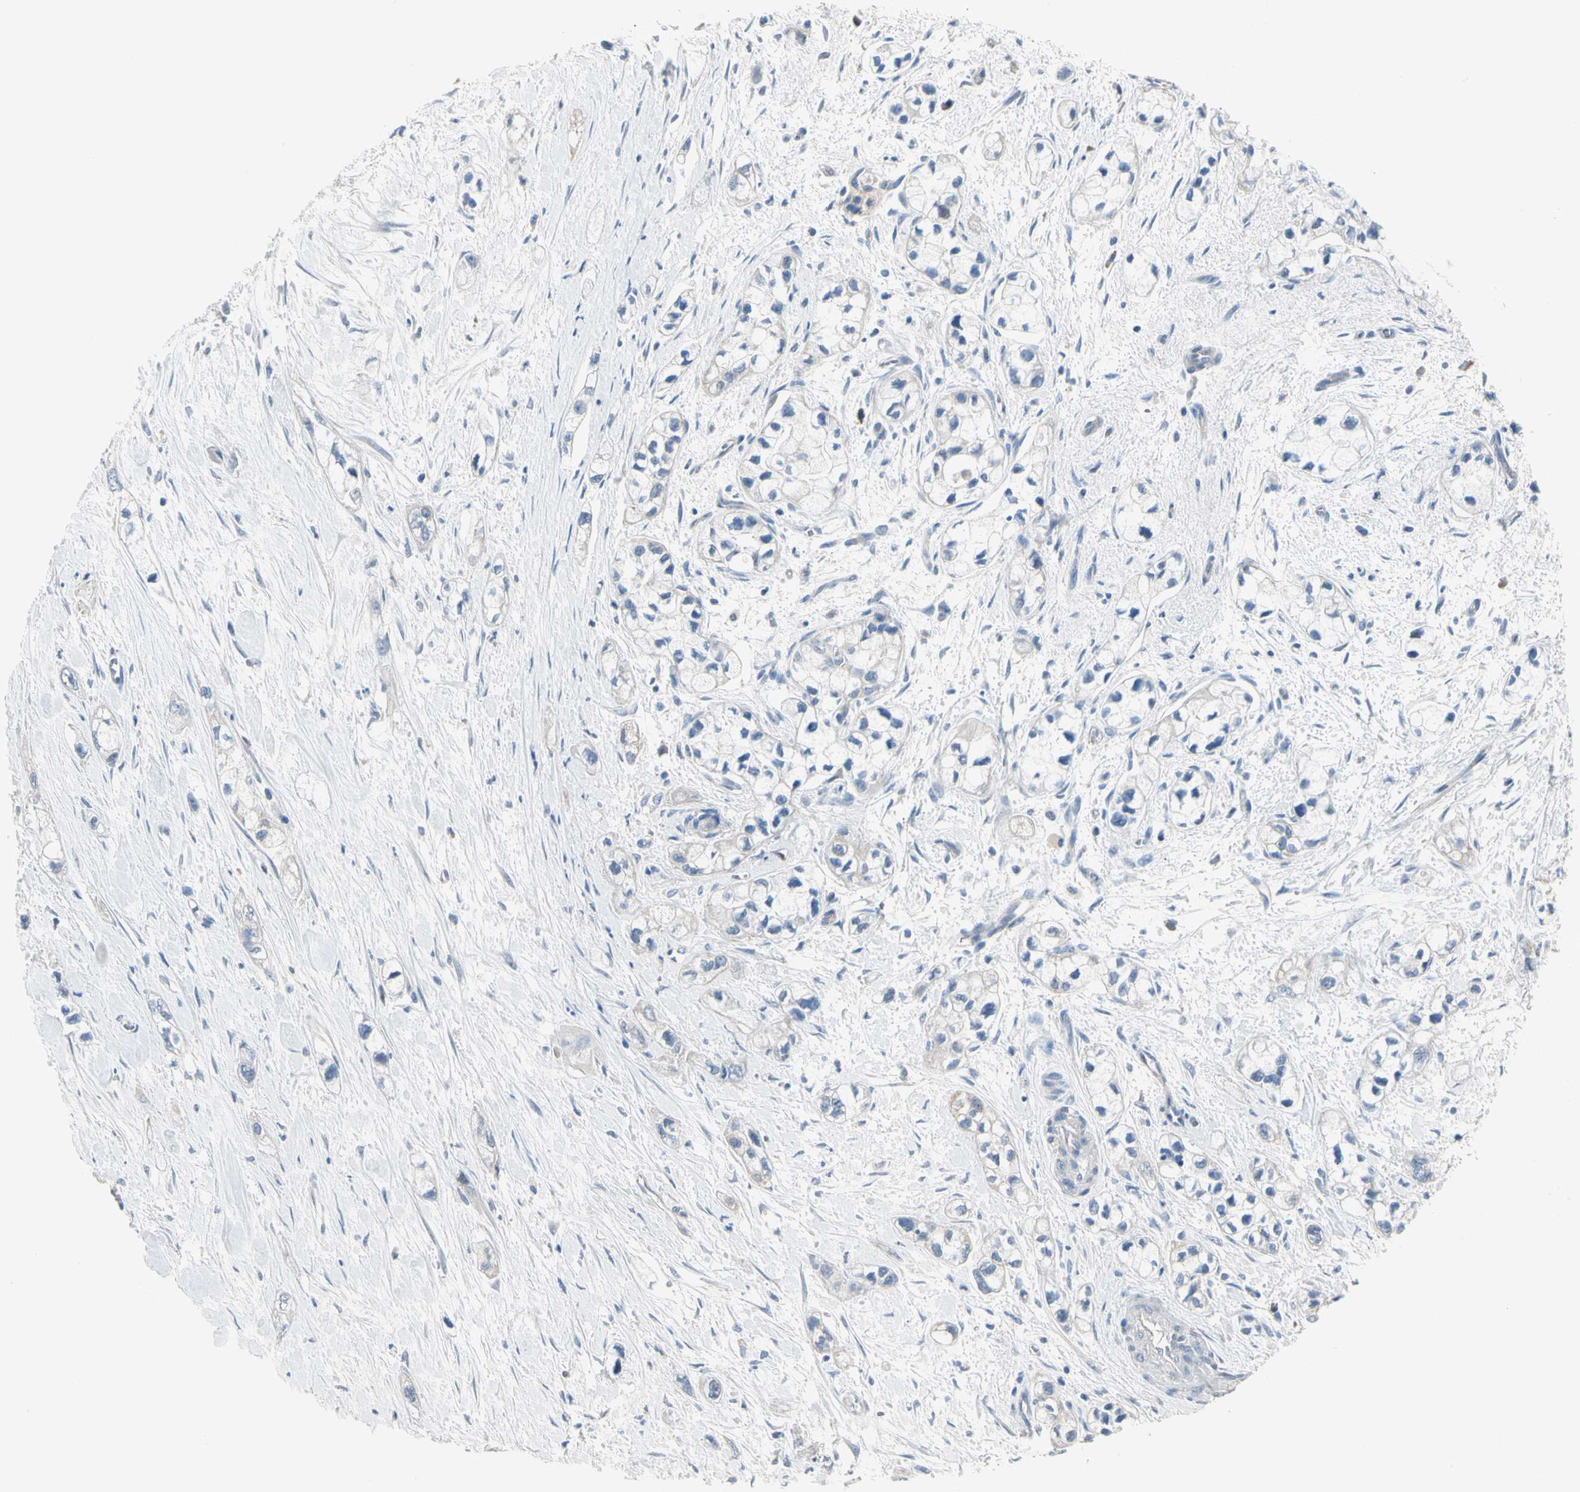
{"staining": {"intensity": "weak", "quantity": "<25%", "location": "cytoplasmic/membranous"}, "tissue": "pancreatic cancer", "cell_type": "Tumor cells", "image_type": "cancer", "snomed": [{"axis": "morphology", "description": "Adenocarcinoma, NOS"}, {"axis": "topography", "description": "Pancreas"}], "caption": "Micrograph shows no protein expression in tumor cells of adenocarcinoma (pancreatic) tissue.", "gene": "GPR153", "patient": {"sex": "male", "age": 74}}